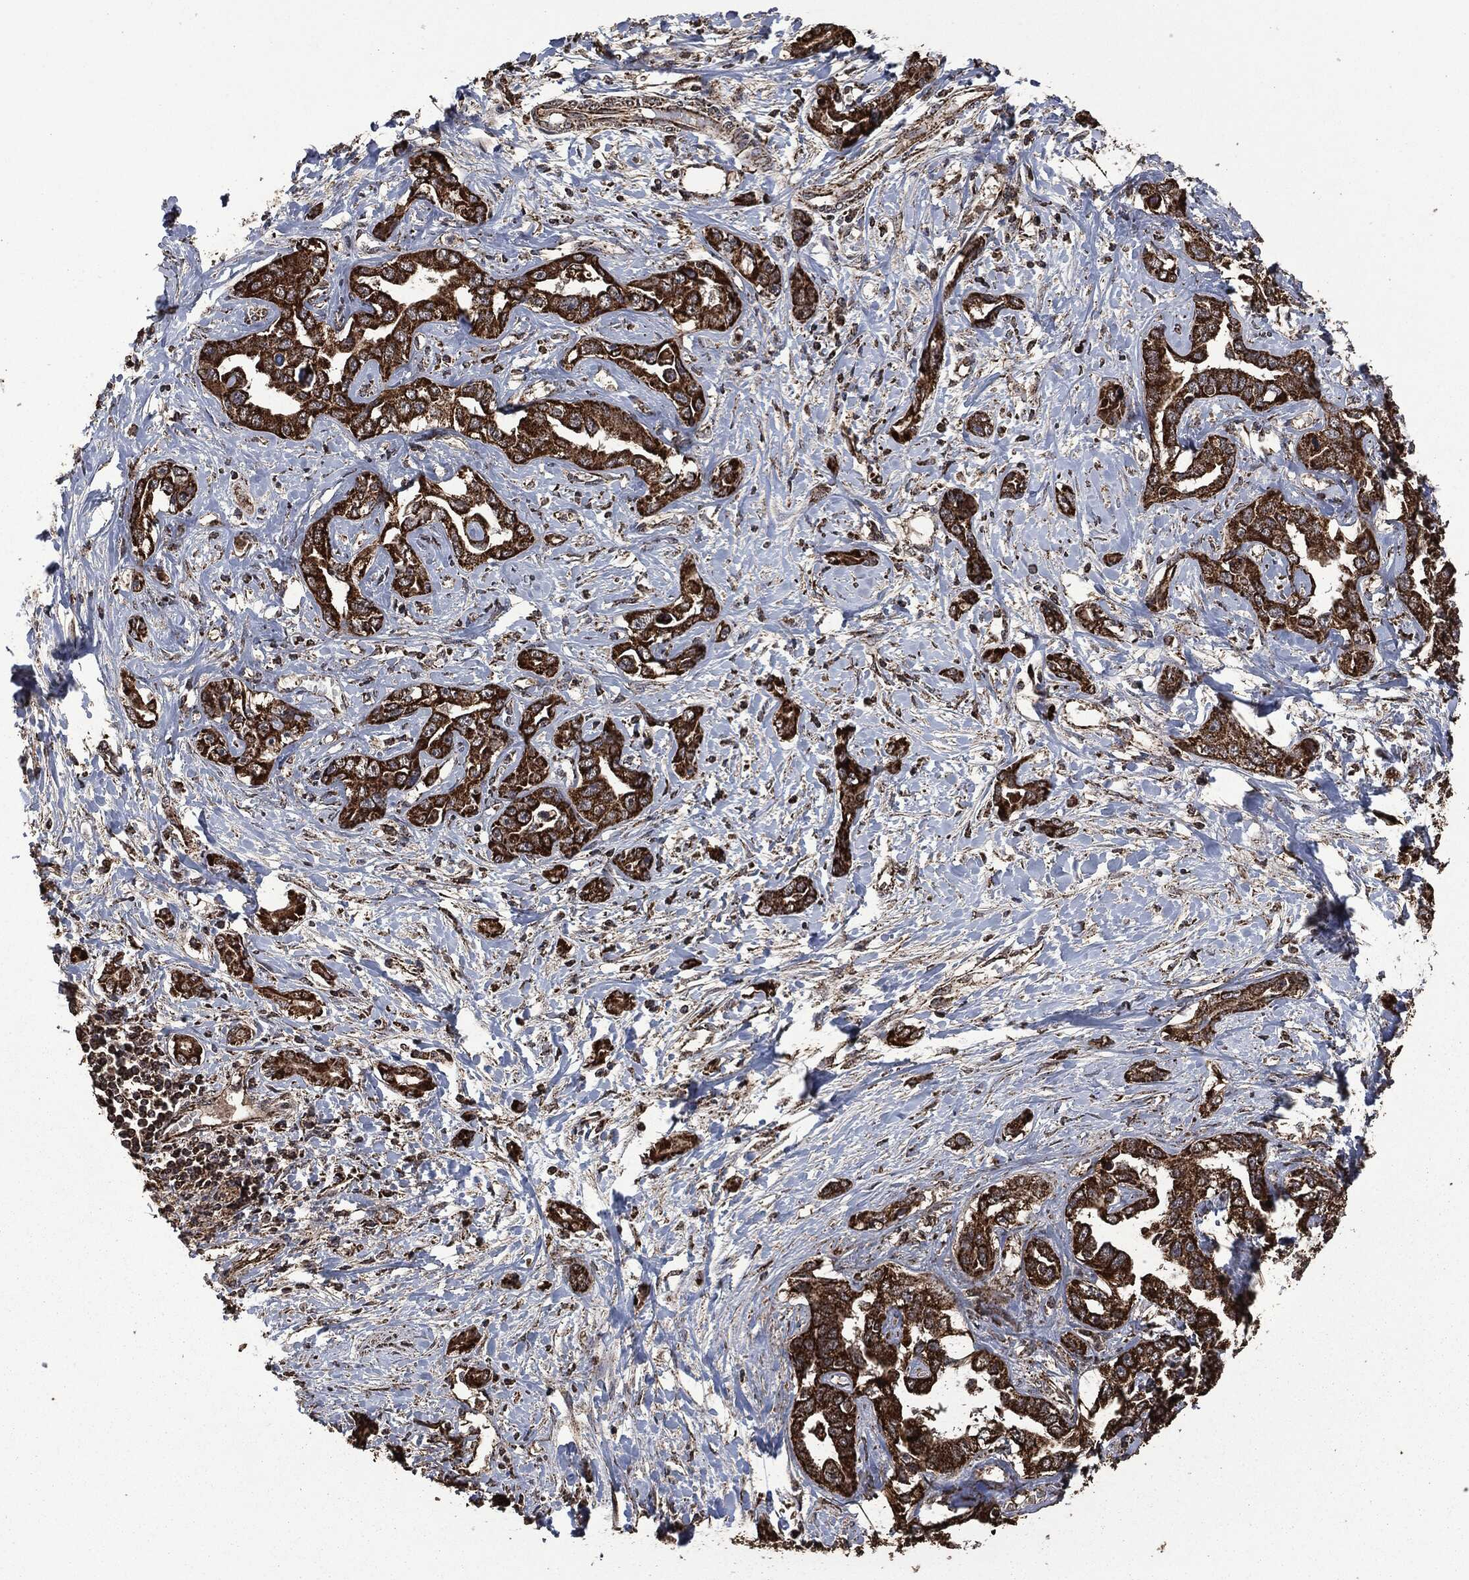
{"staining": {"intensity": "strong", "quantity": ">75%", "location": "cytoplasmic/membranous"}, "tissue": "liver cancer", "cell_type": "Tumor cells", "image_type": "cancer", "snomed": [{"axis": "morphology", "description": "Cholangiocarcinoma"}, {"axis": "topography", "description": "Liver"}], "caption": "Approximately >75% of tumor cells in human cholangiocarcinoma (liver) show strong cytoplasmic/membranous protein expression as visualized by brown immunohistochemical staining.", "gene": "LIG3", "patient": {"sex": "male", "age": 59}}